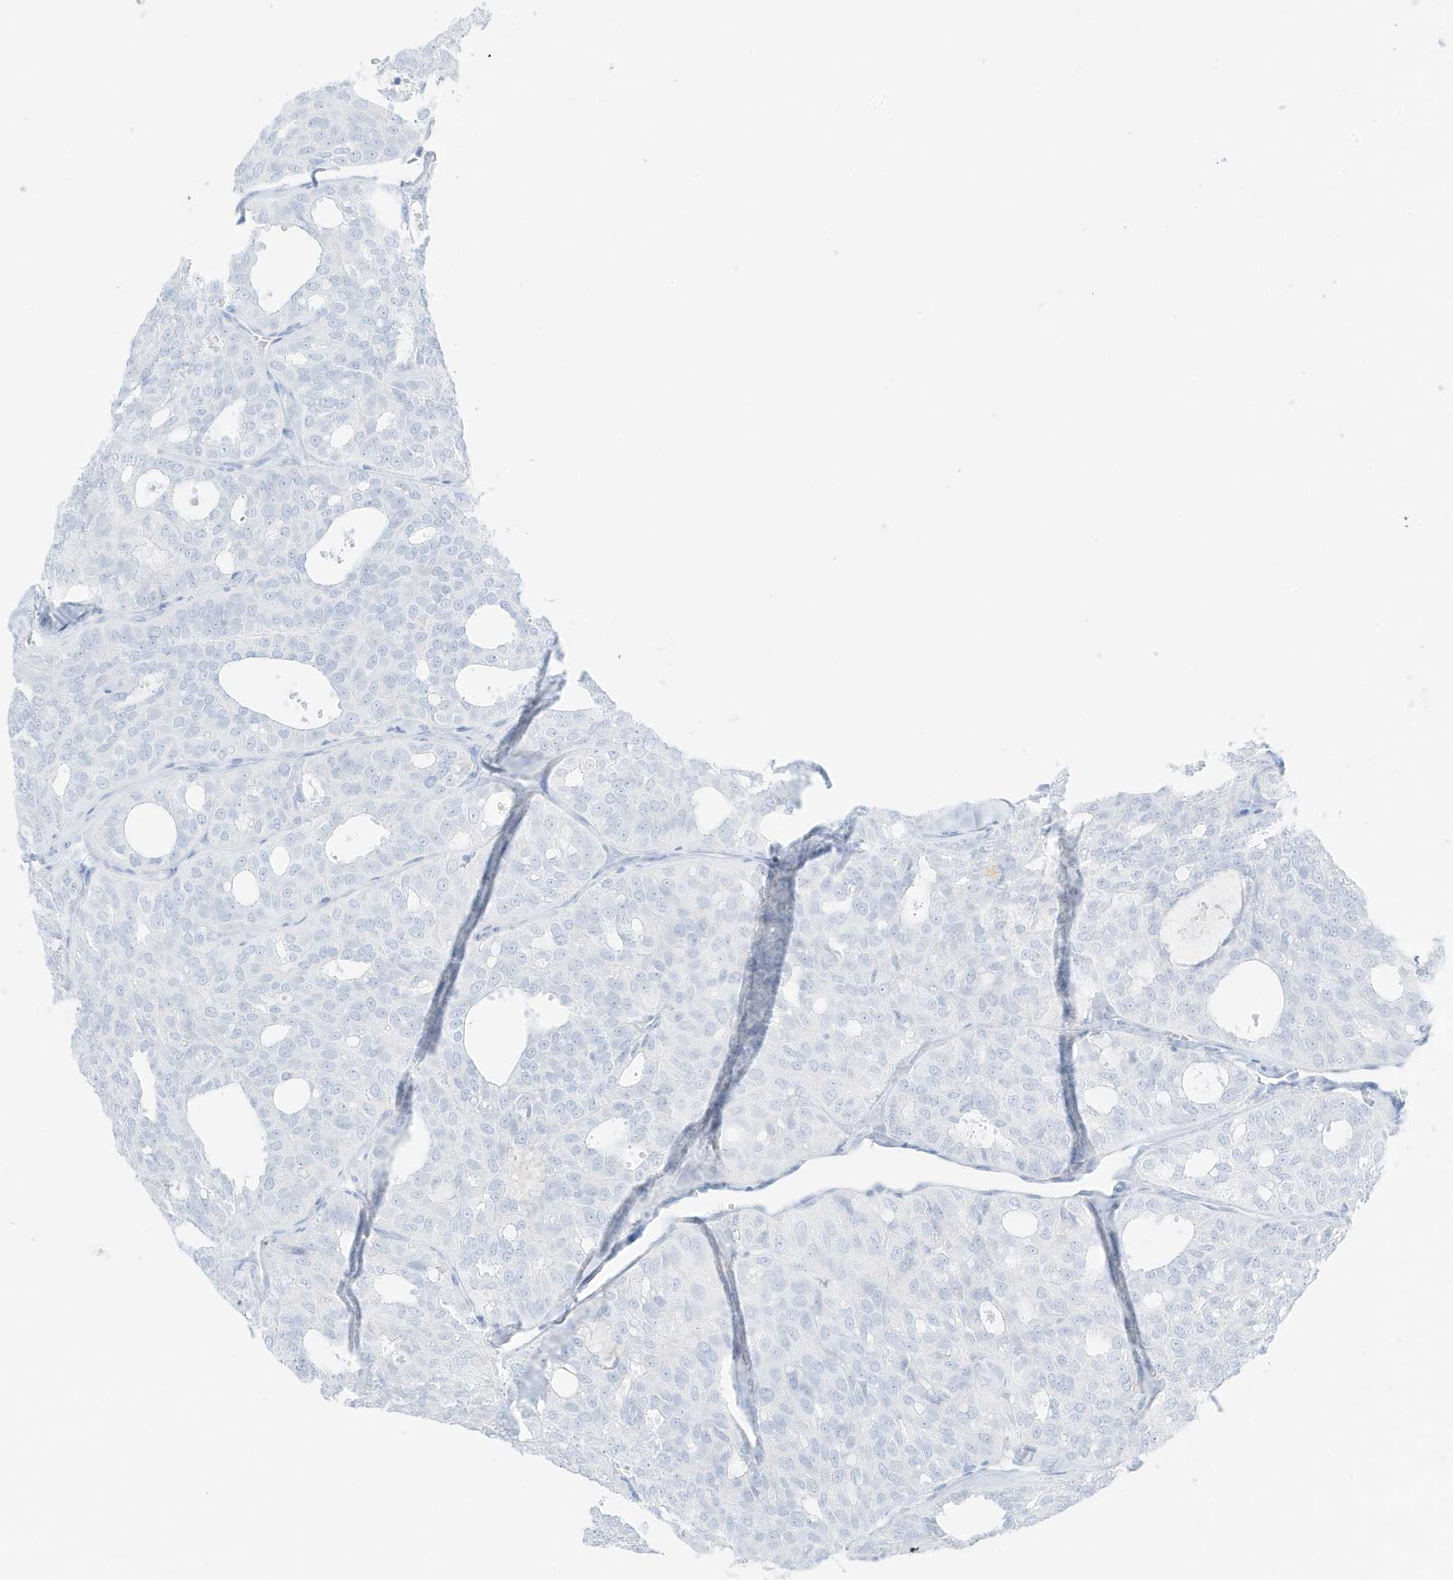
{"staining": {"intensity": "negative", "quantity": "none", "location": "none"}, "tissue": "thyroid cancer", "cell_type": "Tumor cells", "image_type": "cancer", "snomed": [{"axis": "morphology", "description": "Follicular adenoma carcinoma, NOS"}, {"axis": "topography", "description": "Thyroid gland"}], "caption": "A high-resolution photomicrograph shows IHC staining of thyroid cancer, which exhibits no significant positivity in tumor cells. Nuclei are stained in blue.", "gene": "SLC22A13", "patient": {"sex": "male", "age": 75}}